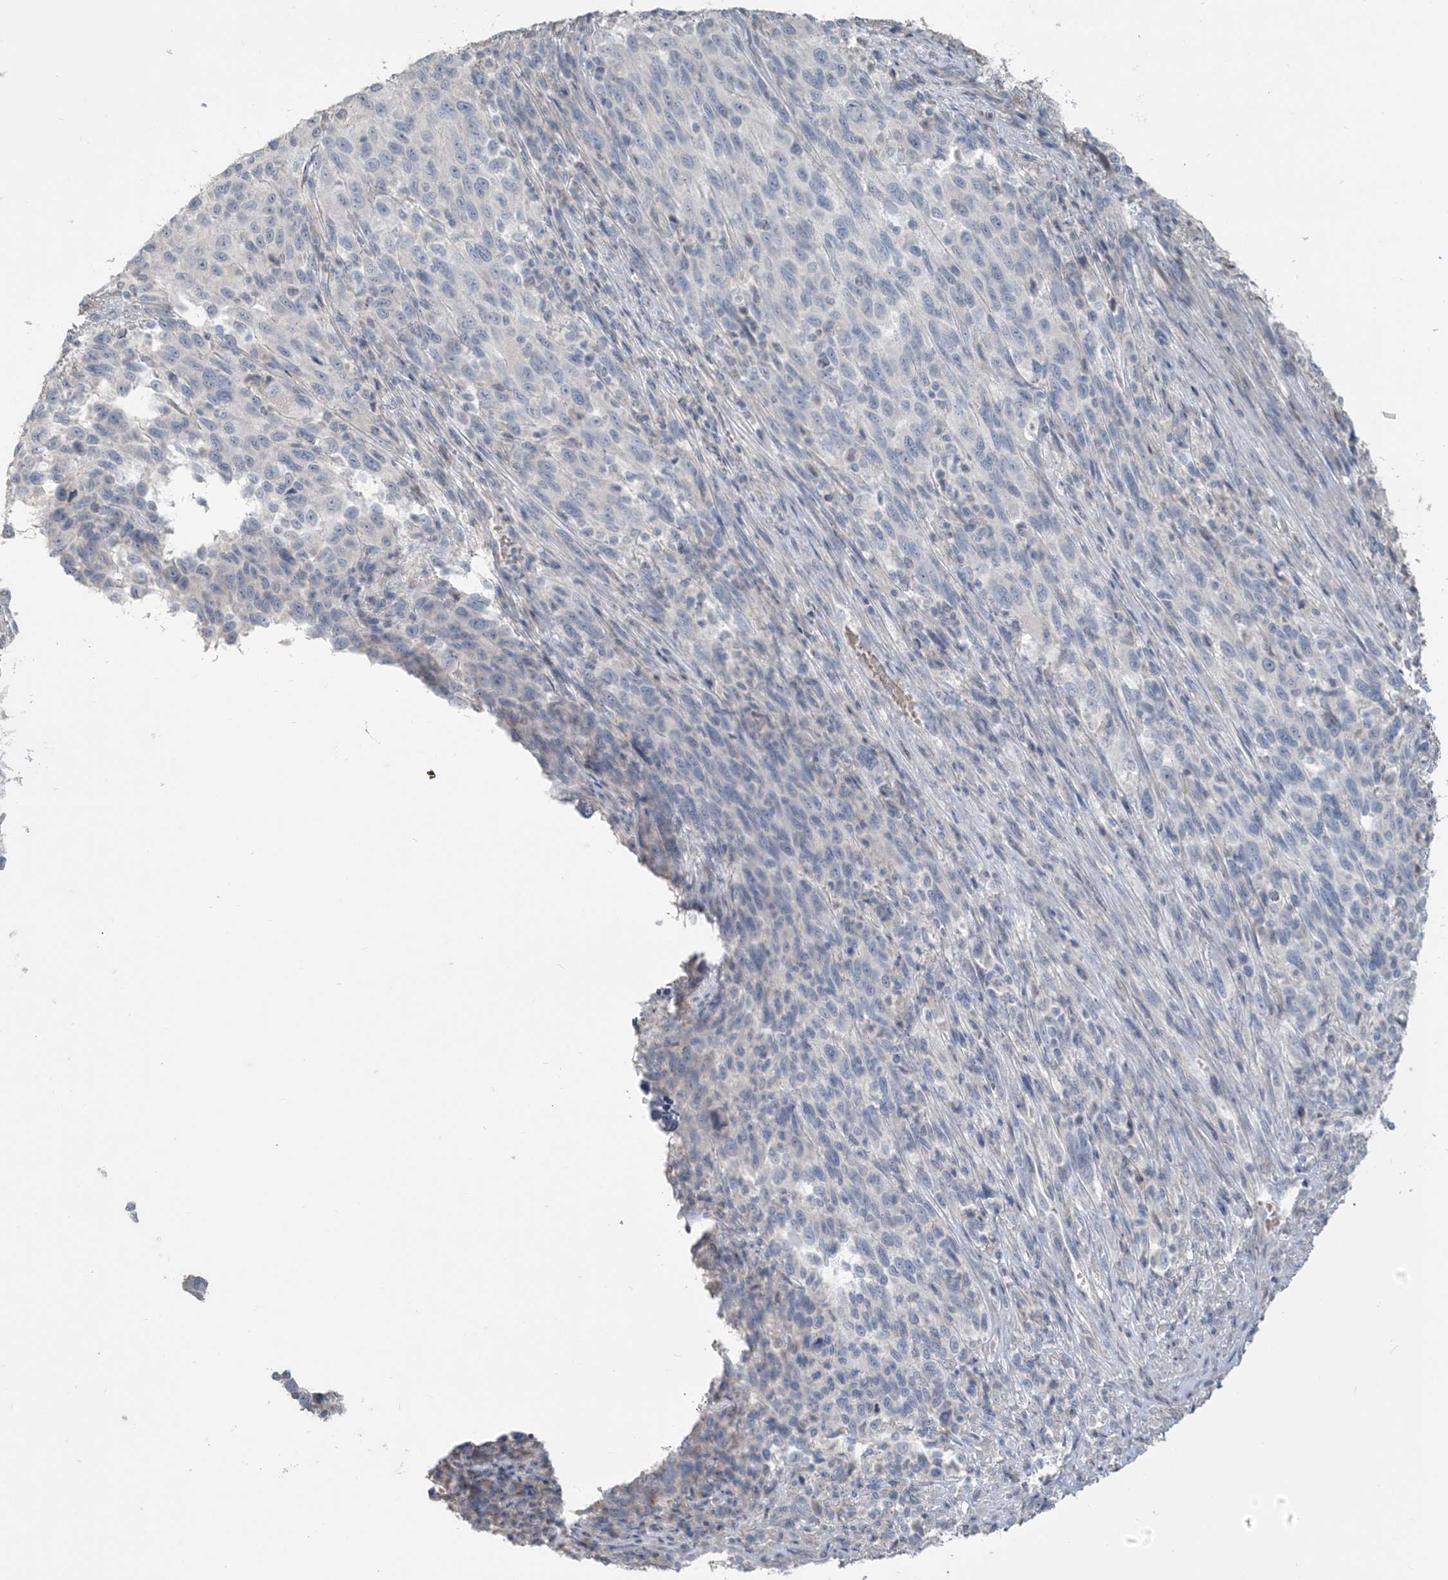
{"staining": {"intensity": "negative", "quantity": "none", "location": "none"}, "tissue": "melanoma", "cell_type": "Tumor cells", "image_type": "cancer", "snomed": [{"axis": "morphology", "description": "Malignant melanoma, Metastatic site"}, {"axis": "topography", "description": "Lymph node"}], "caption": "Malignant melanoma (metastatic site) was stained to show a protein in brown. There is no significant staining in tumor cells. Brightfield microscopy of immunohistochemistry stained with DAB (brown) and hematoxylin (blue), captured at high magnification.", "gene": "NPHS2", "patient": {"sex": "male", "age": 61}}